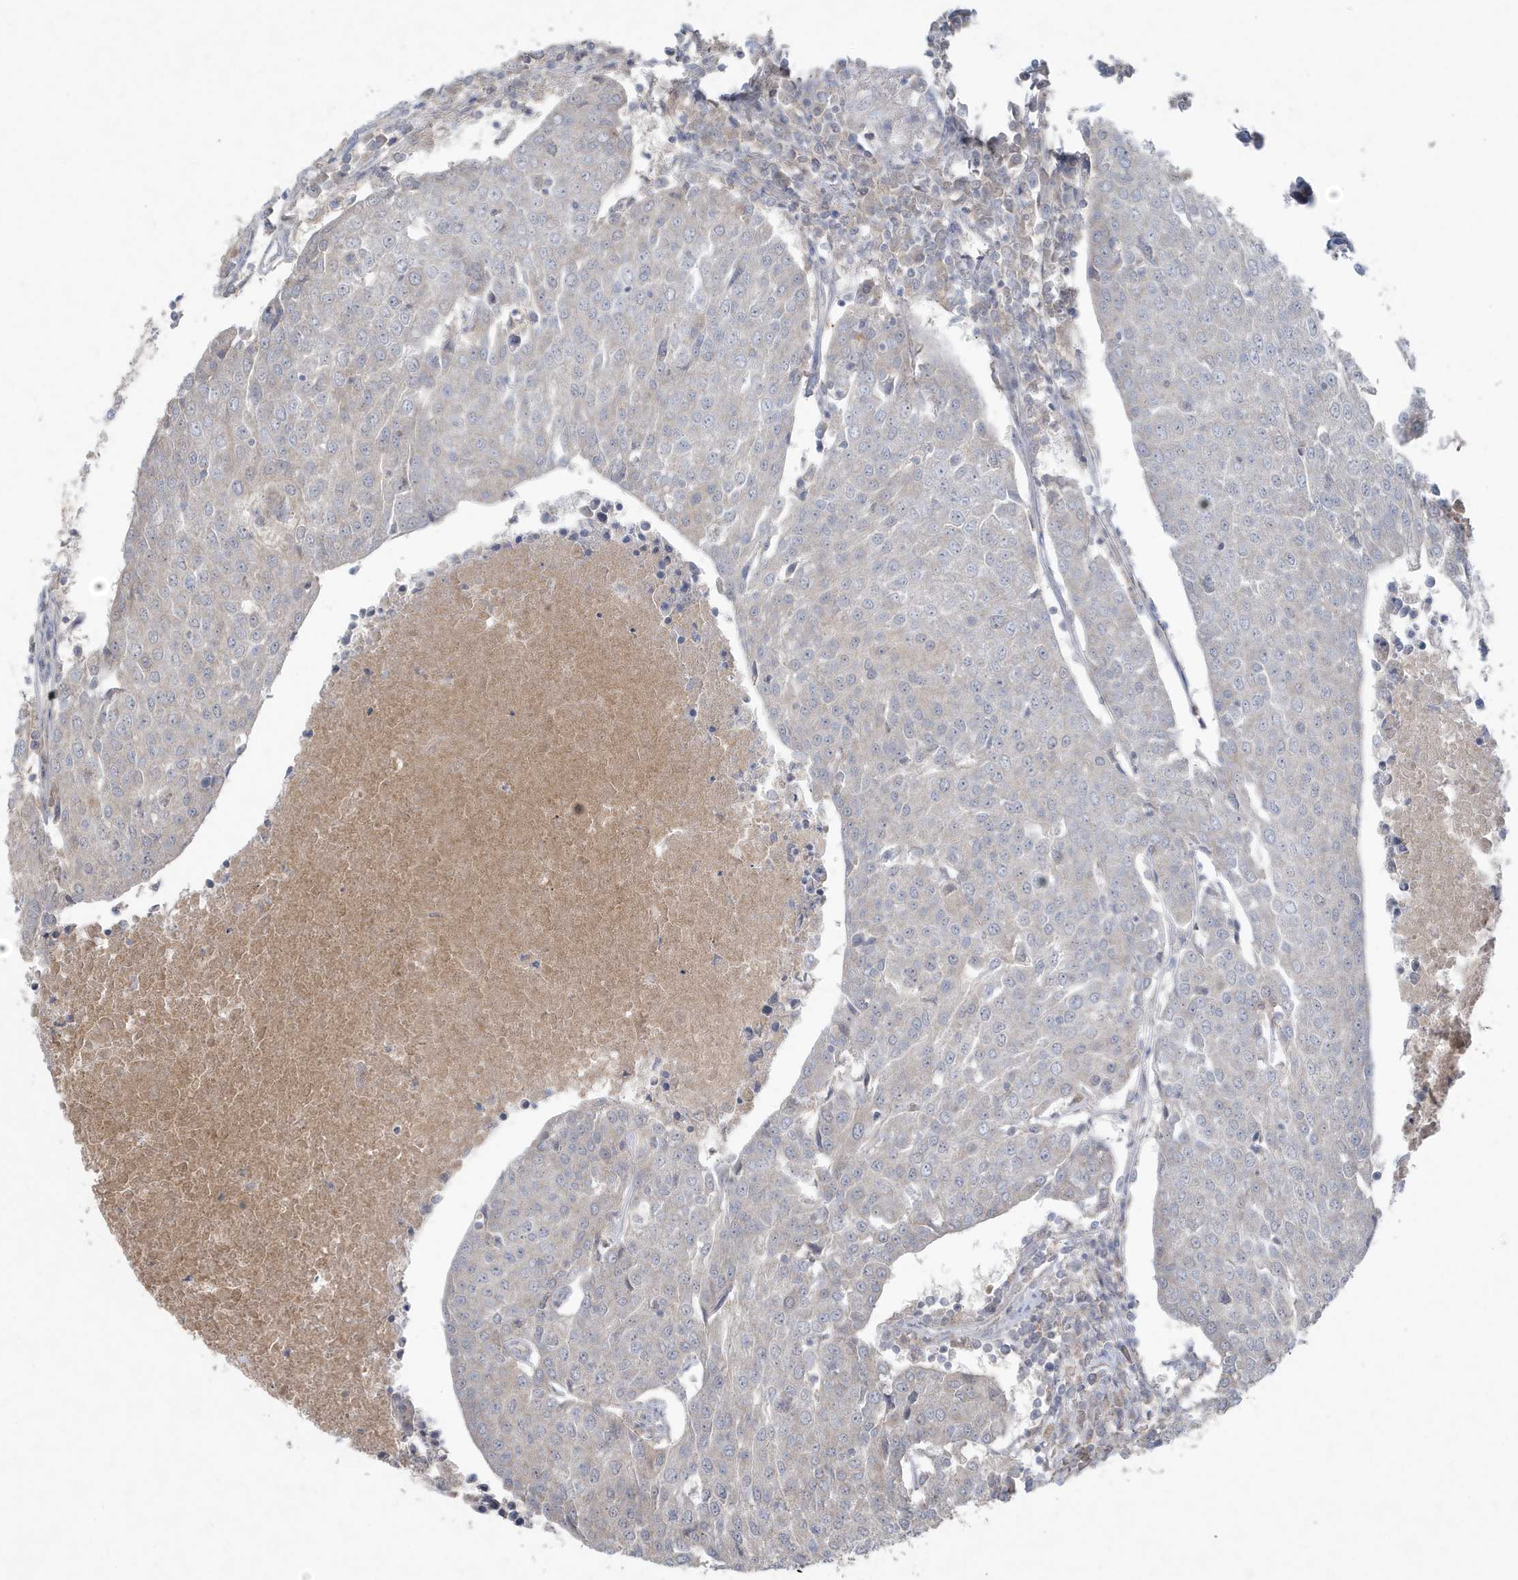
{"staining": {"intensity": "negative", "quantity": "none", "location": "none"}, "tissue": "urothelial cancer", "cell_type": "Tumor cells", "image_type": "cancer", "snomed": [{"axis": "morphology", "description": "Urothelial carcinoma, High grade"}, {"axis": "topography", "description": "Urinary bladder"}], "caption": "This is an immunohistochemistry histopathology image of urothelial cancer. There is no expression in tumor cells.", "gene": "C1RL", "patient": {"sex": "female", "age": 85}}